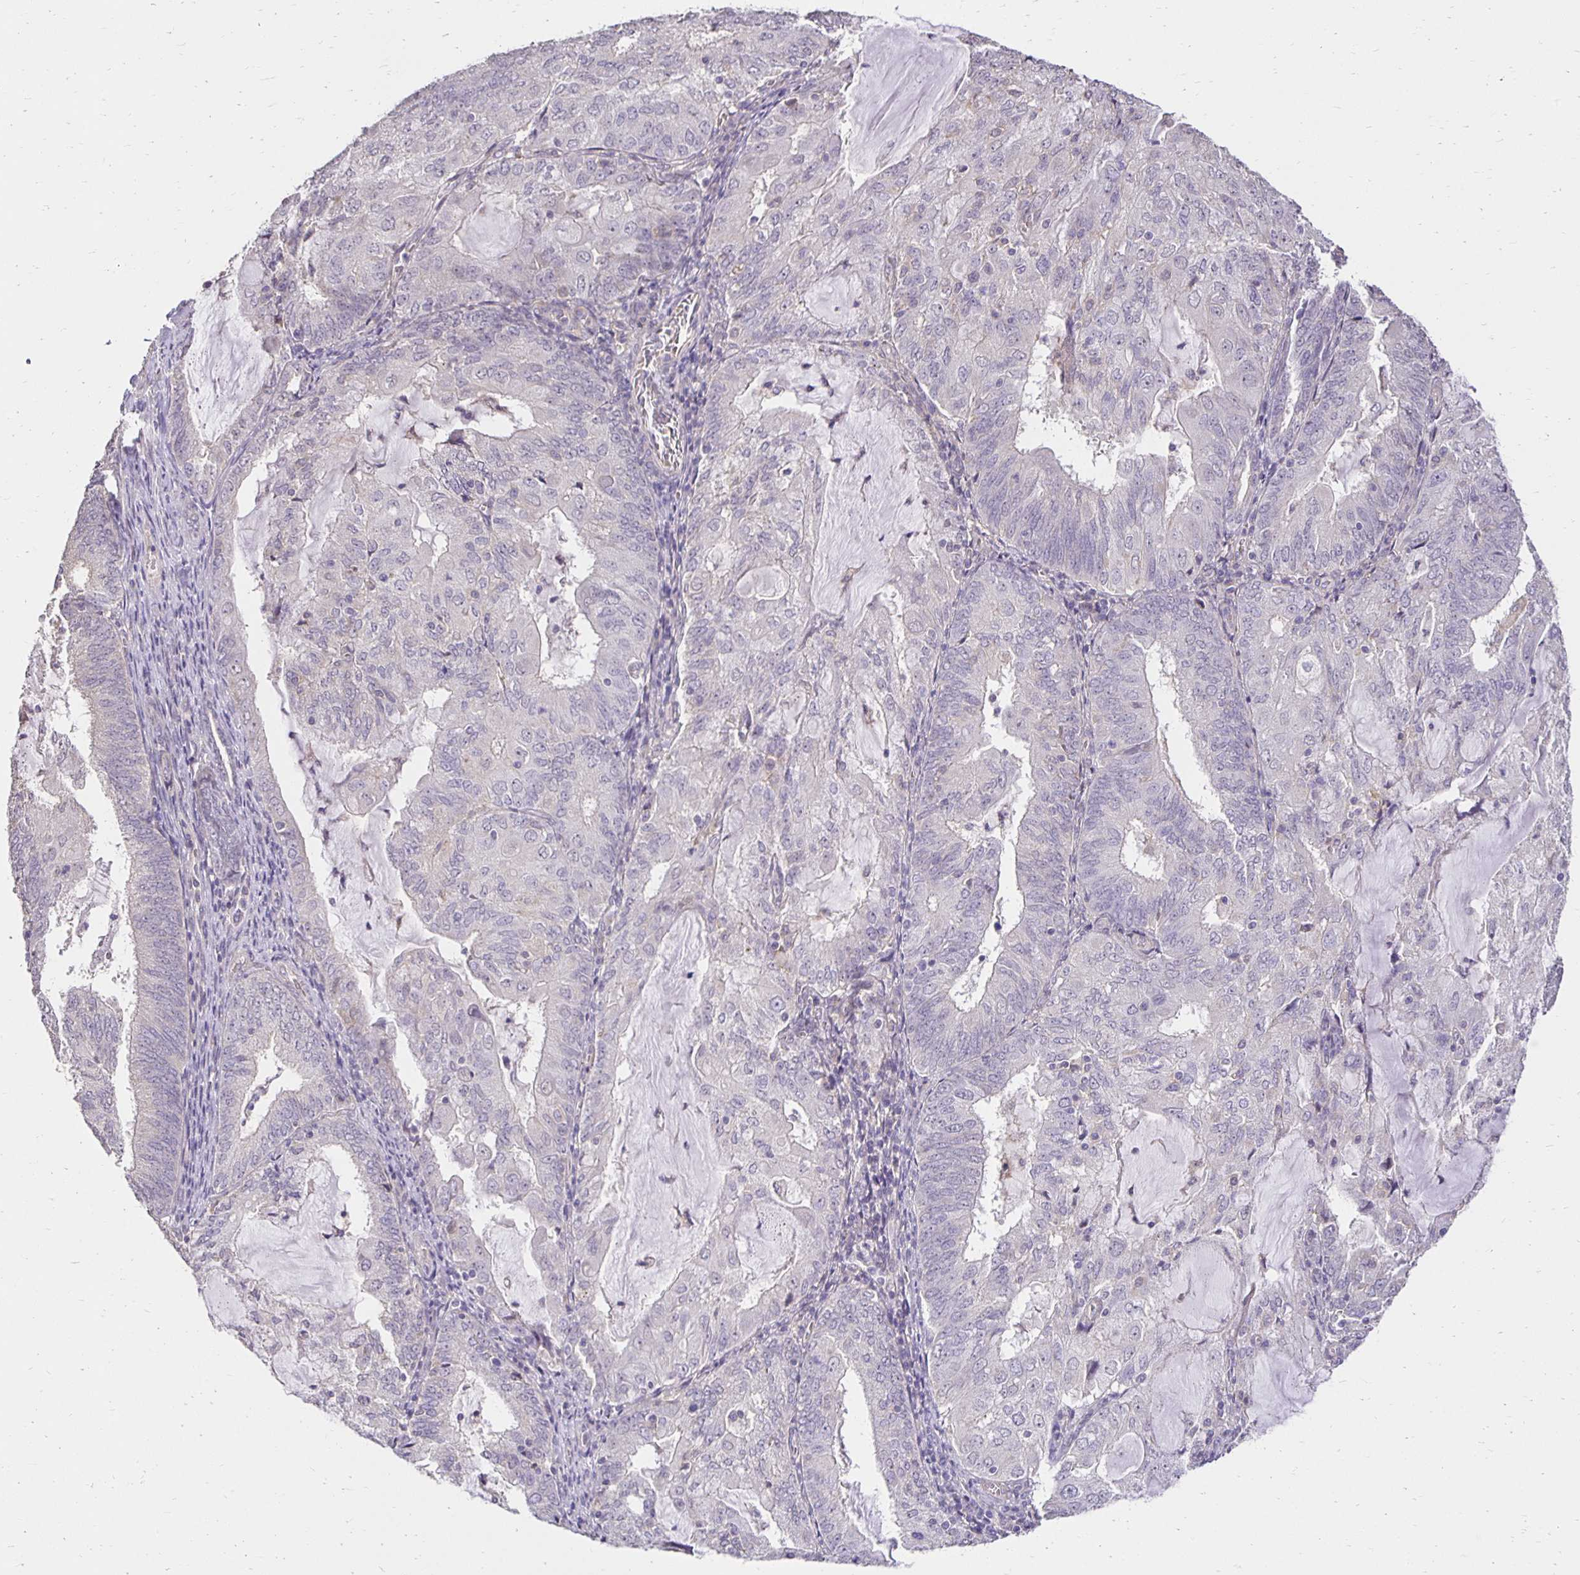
{"staining": {"intensity": "negative", "quantity": "none", "location": "none"}, "tissue": "endometrial cancer", "cell_type": "Tumor cells", "image_type": "cancer", "snomed": [{"axis": "morphology", "description": "Adenocarcinoma, NOS"}, {"axis": "topography", "description": "Endometrium"}], "caption": "This is a image of IHC staining of endometrial cancer, which shows no positivity in tumor cells.", "gene": "PNPLA3", "patient": {"sex": "female", "age": 81}}